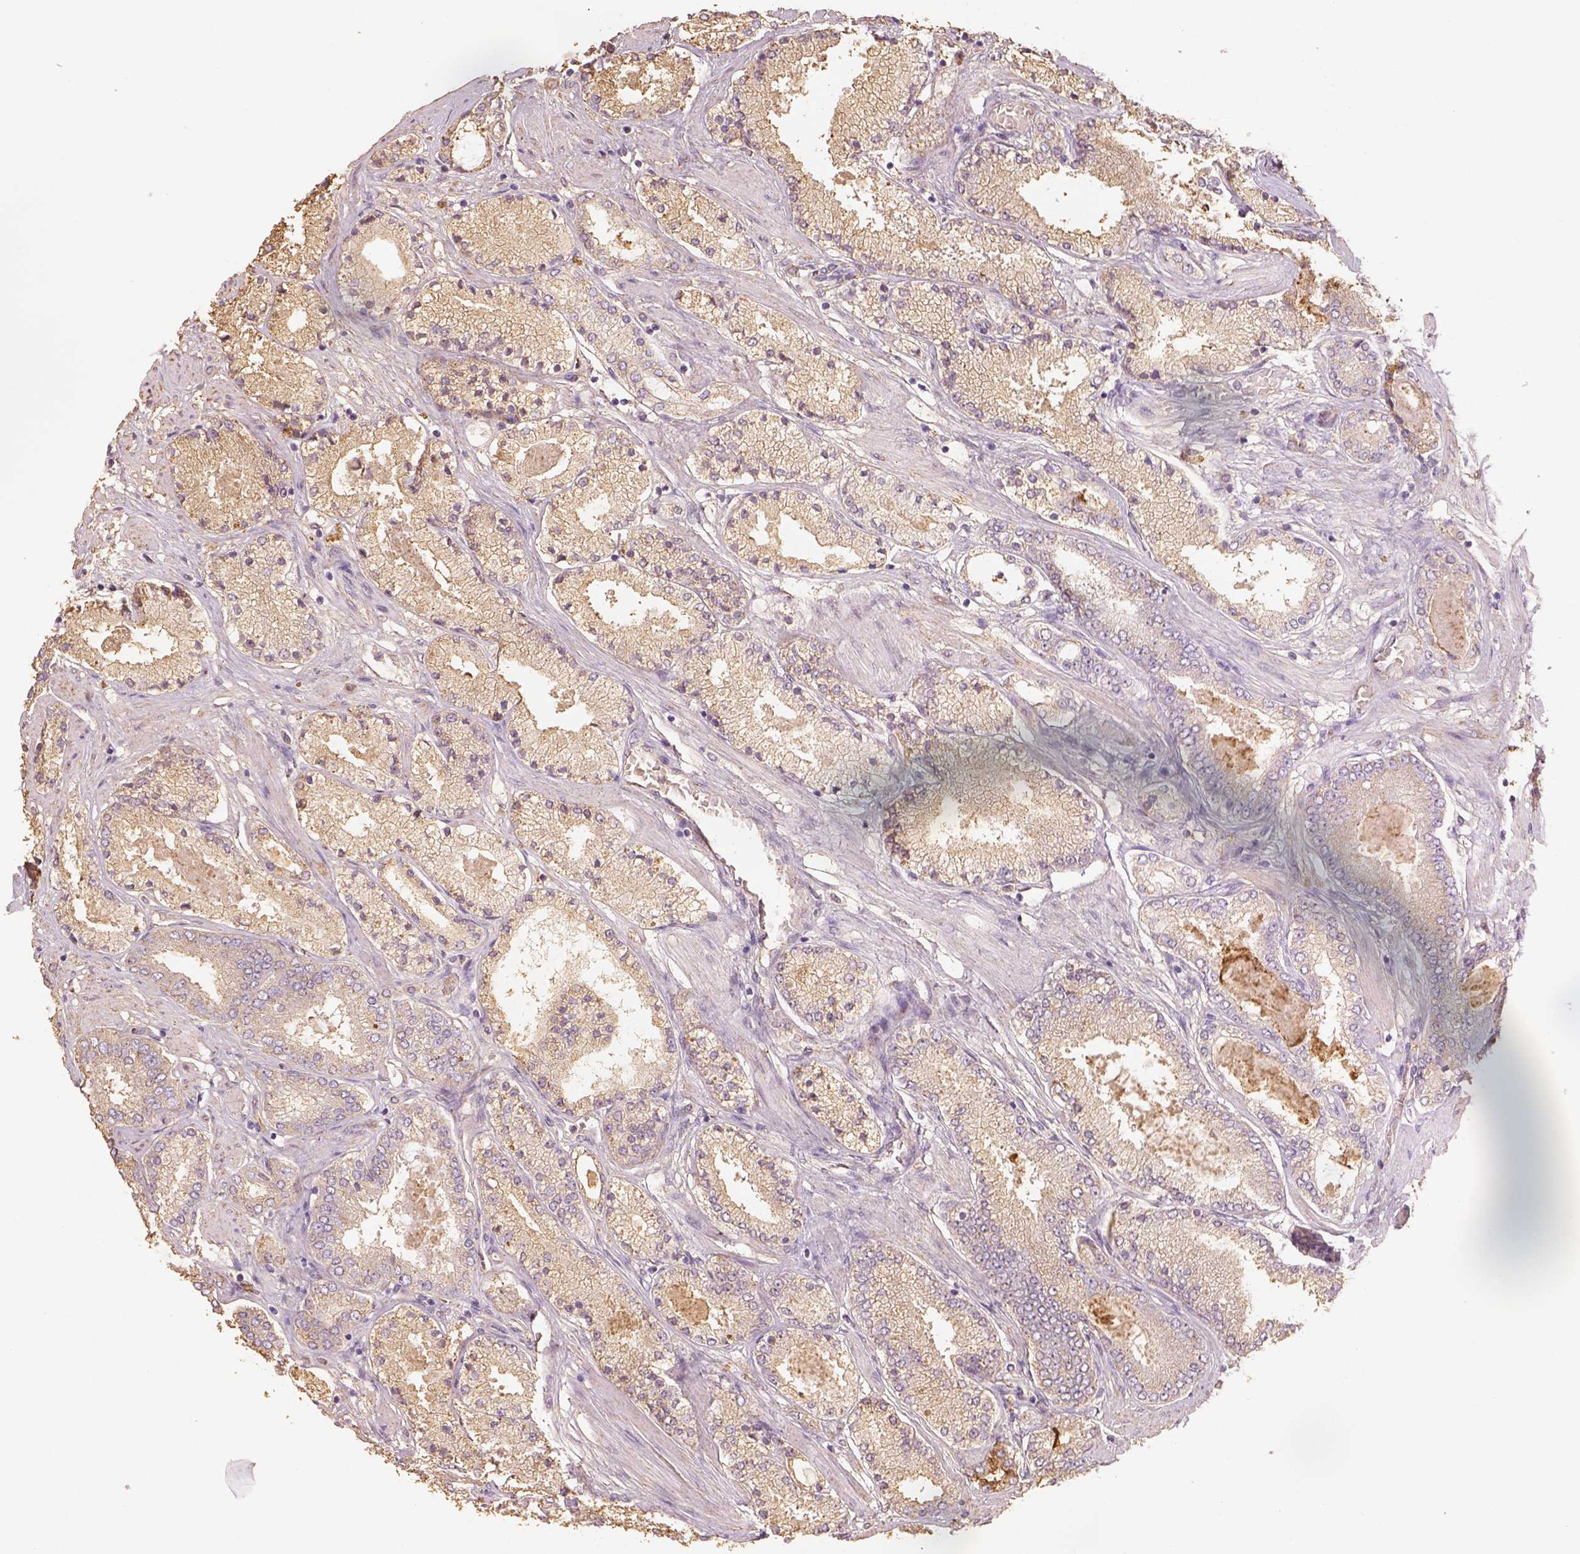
{"staining": {"intensity": "weak", "quantity": ">75%", "location": "cytoplasmic/membranous"}, "tissue": "prostate cancer", "cell_type": "Tumor cells", "image_type": "cancer", "snomed": [{"axis": "morphology", "description": "Adenocarcinoma, High grade"}, {"axis": "topography", "description": "Prostate"}], "caption": "Prostate cancer tissue shows weak cytoplasmic/membranous expression in approximately >75% of tumor cells", "gene": "AP2B1", "patient": {"sex": "male", "age": 63}}